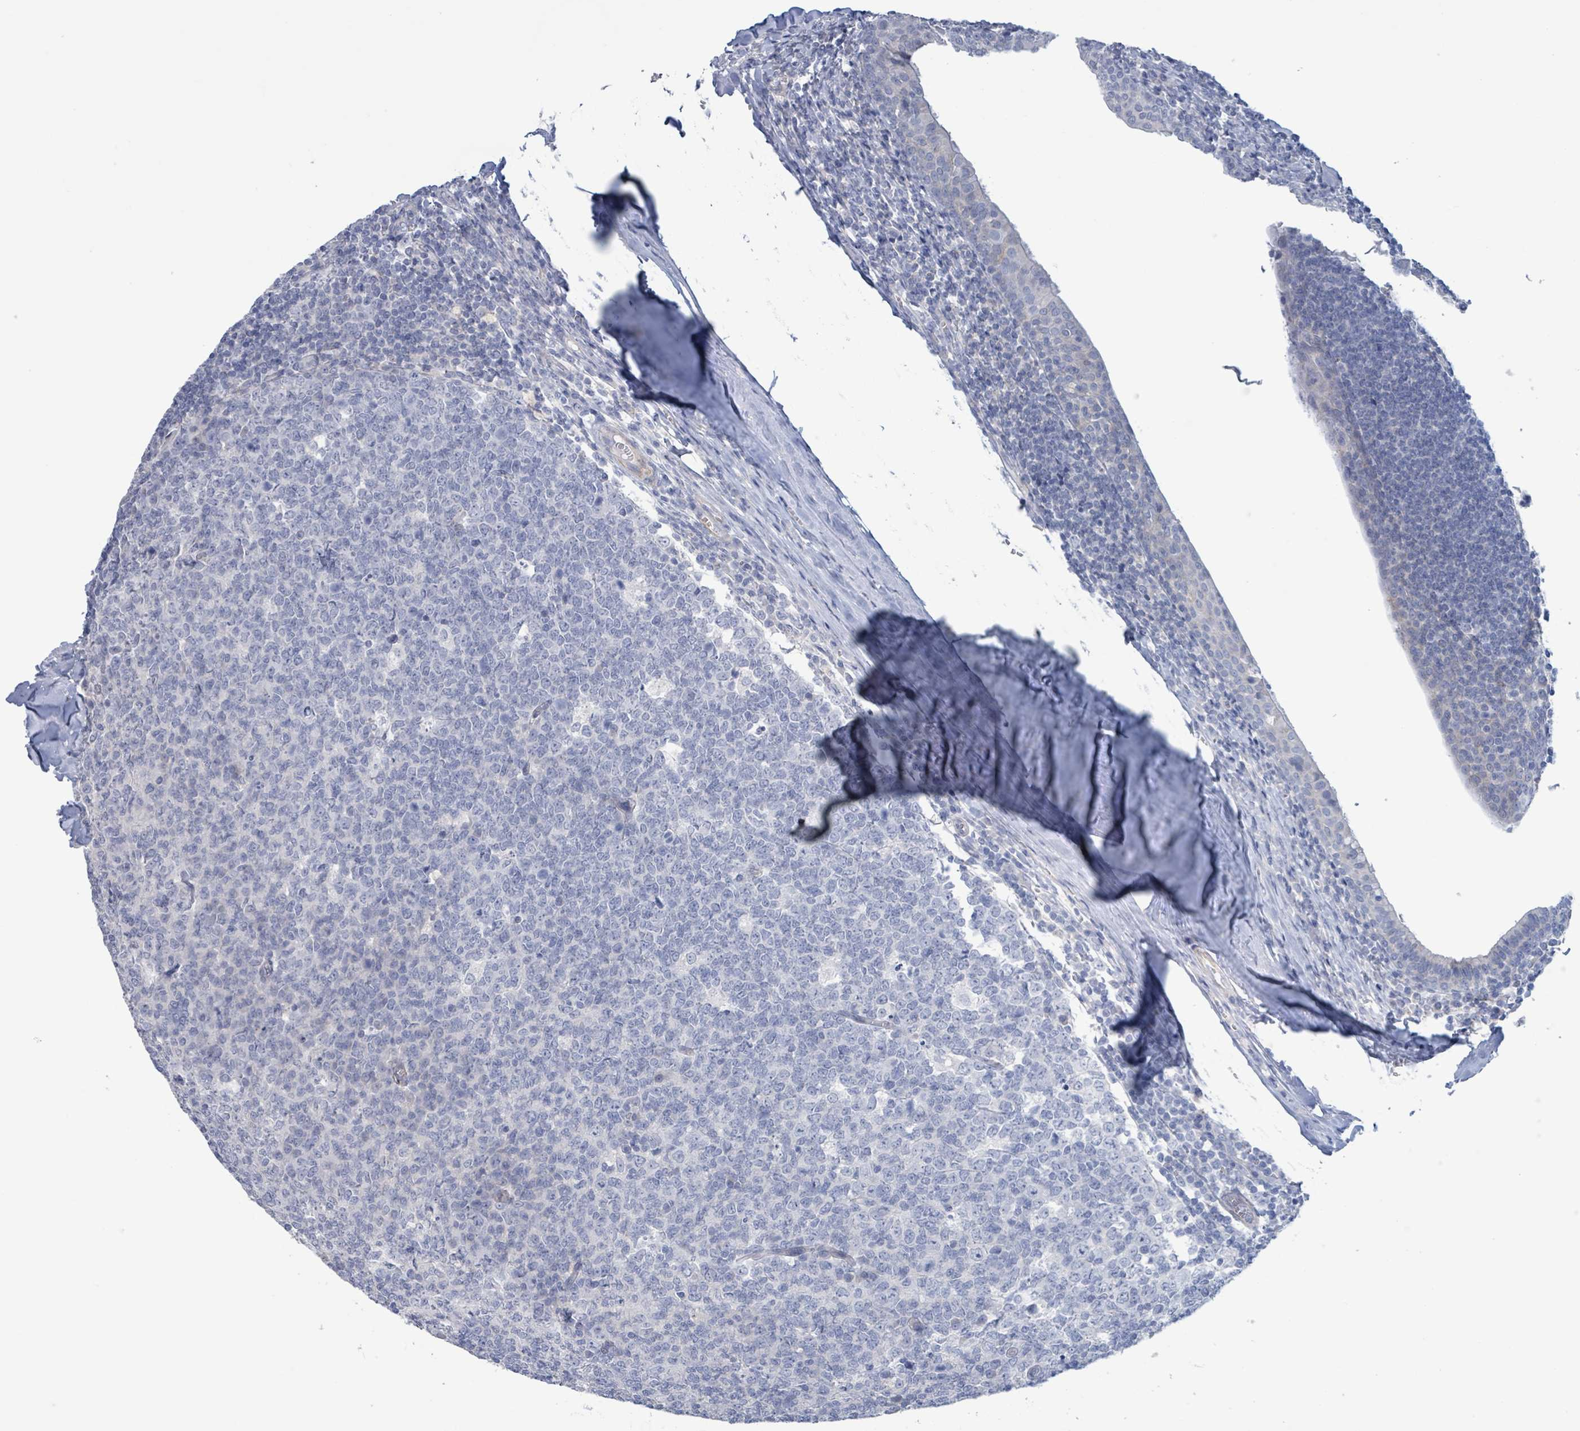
{"staining": {"intensity": "negative", "quantity": "none", "location": "none"}, "tissue": "tonsil", "cell_type": "Germinal center cells", "image_type": "normal", "snomed": [{"axis": "morphology", "description": "Normal tissue, NOS"}, {"axis": "topography", "description": "Tonsil"}], "caption": "Protein analysis of normal tonsil displays no significant positivity in germinal center cells. (DAB (3,3'-diaminobenzidine) immunohistochemistry visualized using brightfield microscopy, high magnification).", "gene": "PKLR", "patient": {"sex": "male", "age": 27}}